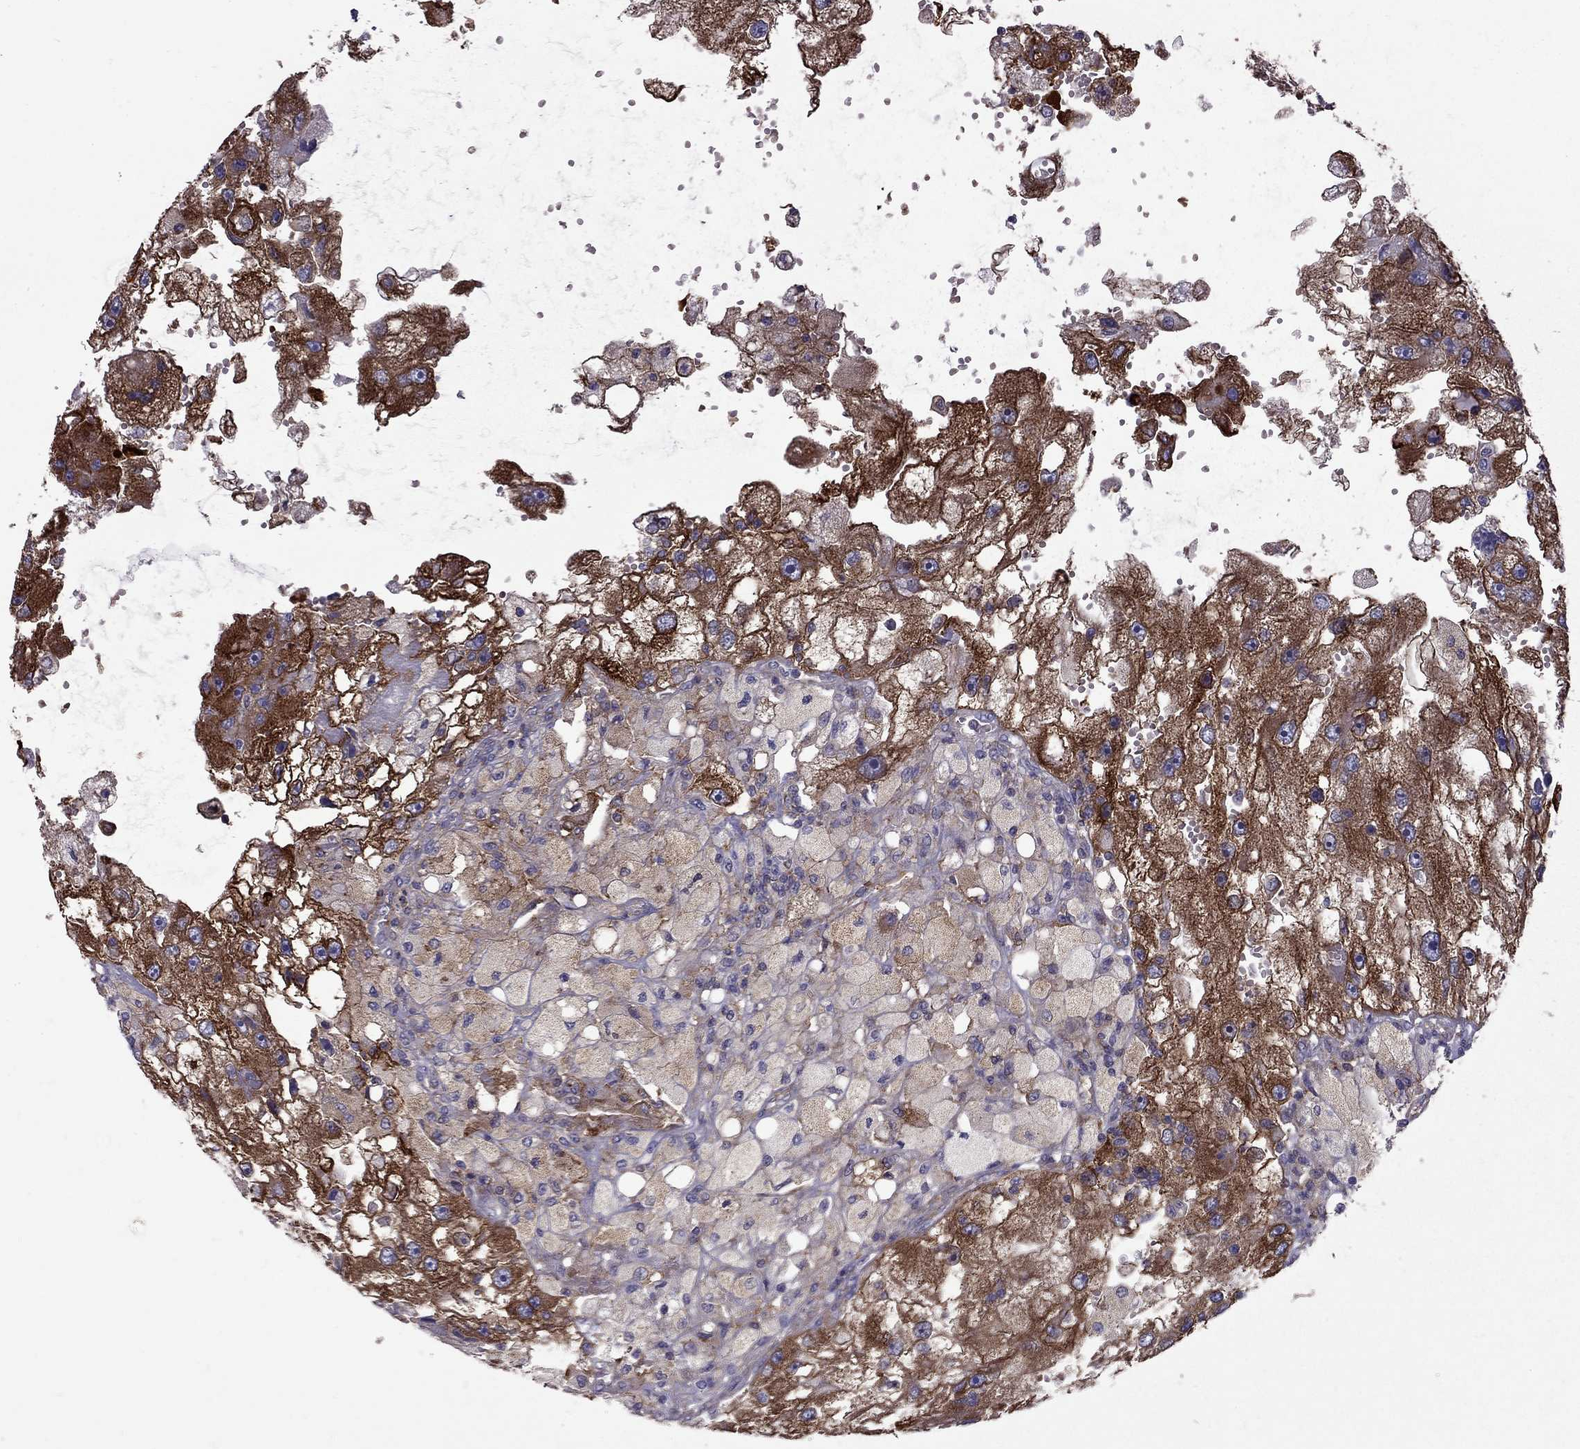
{"staining": {"intensity": "strong", "quantity": ">75%", "location": "cytoplasmic/membranous"}, "tissue": "renal cancer", "cell_type": "Tumor cells", "image_type": "cancer", "snomed": [{"axis": "morphology", "description": "Adenocarcinoma, NOS"}, {"axis": "topography", "description": "Kidney"}], "caption": "Immunohistochemistry (IHC) image of human renal cancer (adenocarcinoma) stained for a protein (brown), which shows high levels of strong cytoplasmic/membranous positivity in about >75% of tumor cells.", "gene": "EIF4E3", "patient": {"sex": "male", "age": 63}}